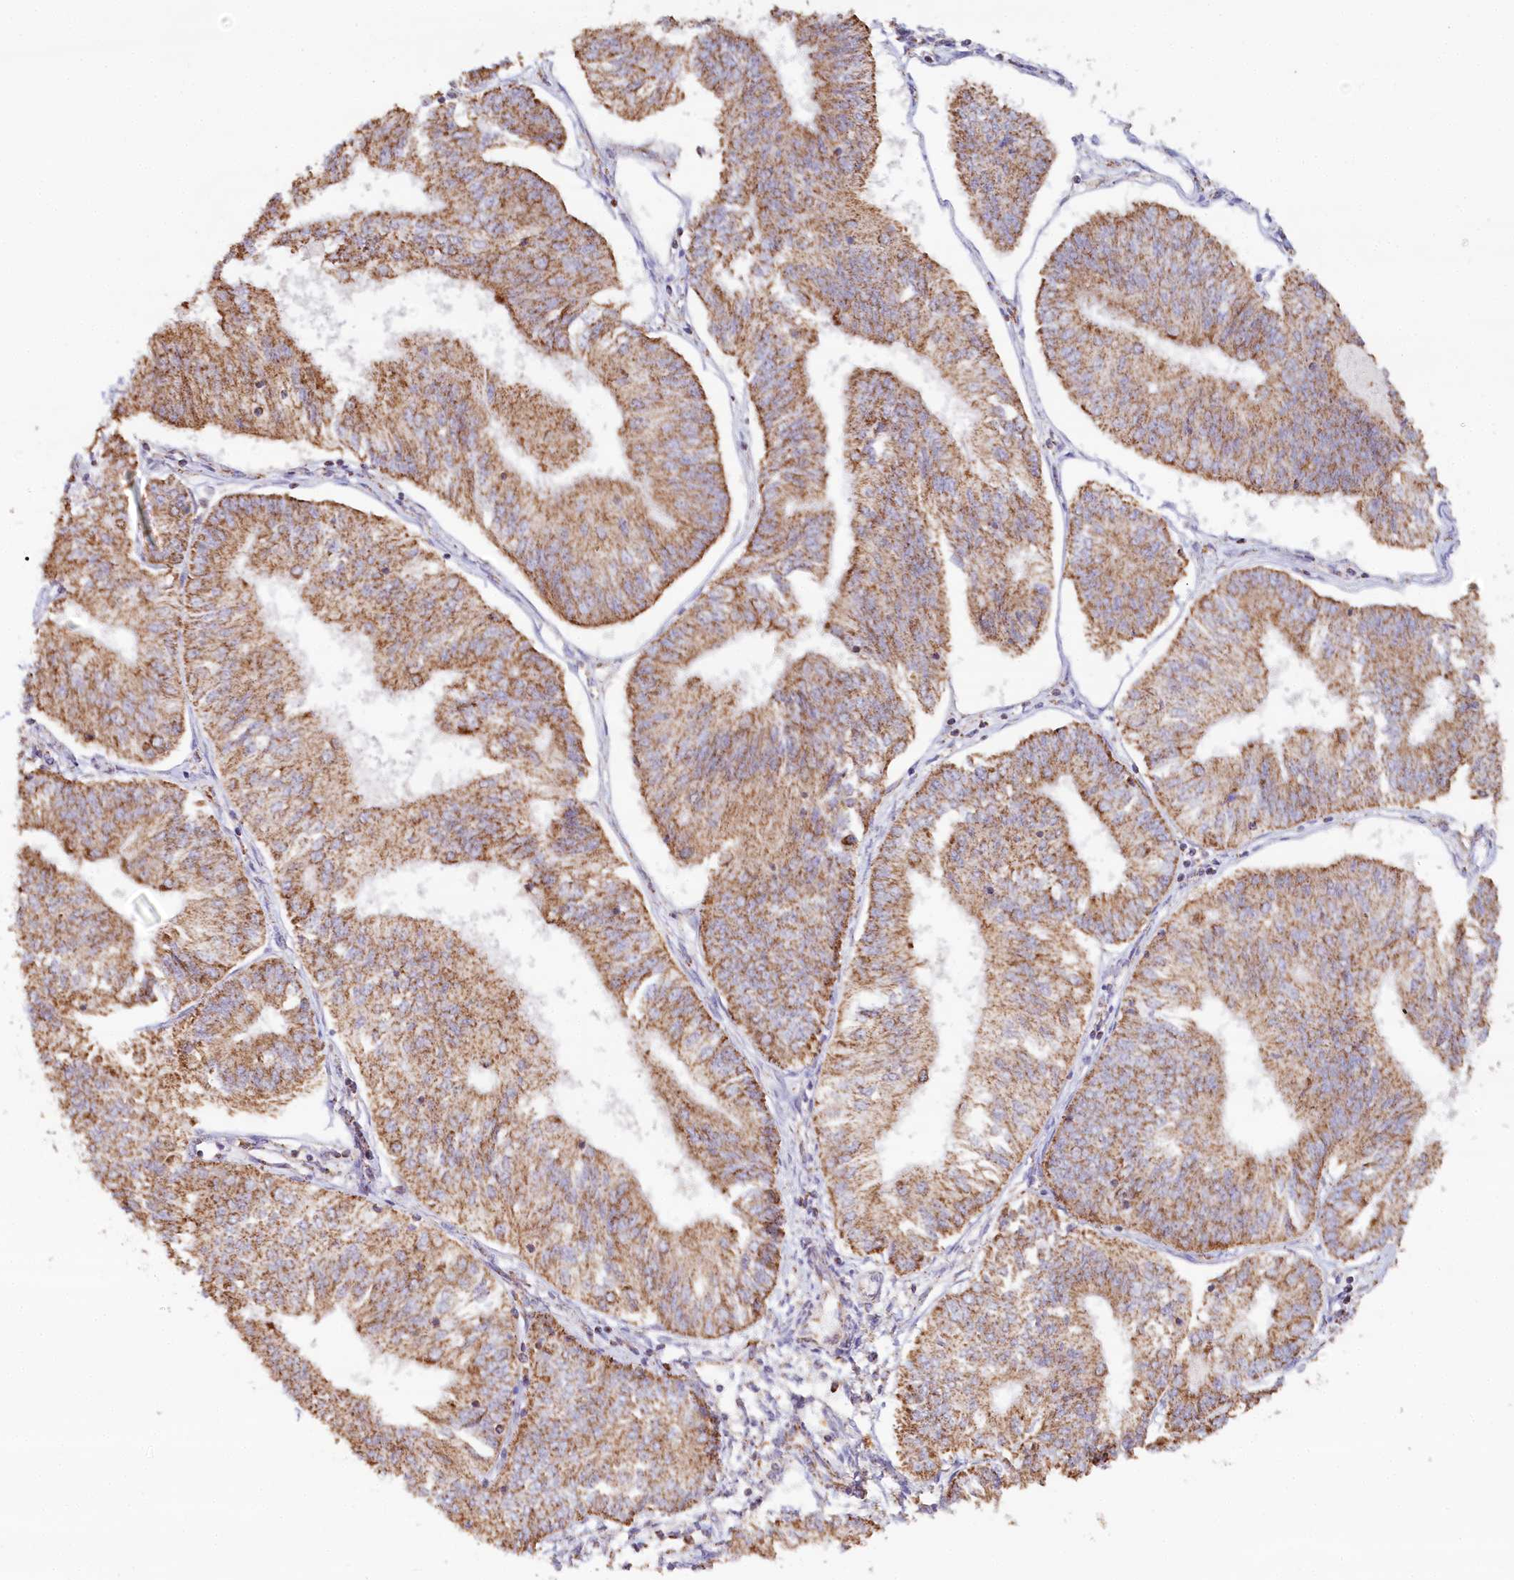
{"staining": {"intensity": "moderate", "quantity": ">75%", "location": "cytoplasmic/membranous"}, "tissue": "endometrial cancer", "cell_type": "Tumor cells", "image_type": "cancer", "snomed": [{"axis": "morphology", "description": "Adenocarcinoma, NOS"}, {"axis": "topography", "description": "Endometrium"}], "caption": "An image showing moderate cytoplasmic/membranous positivity in about >75% of tumor cells in endometrial adenocarcinoma, as visualized by brown immunohistochemical staining.", "gene": "MMP25", "patient": {"sex": "female", "age": 58}}